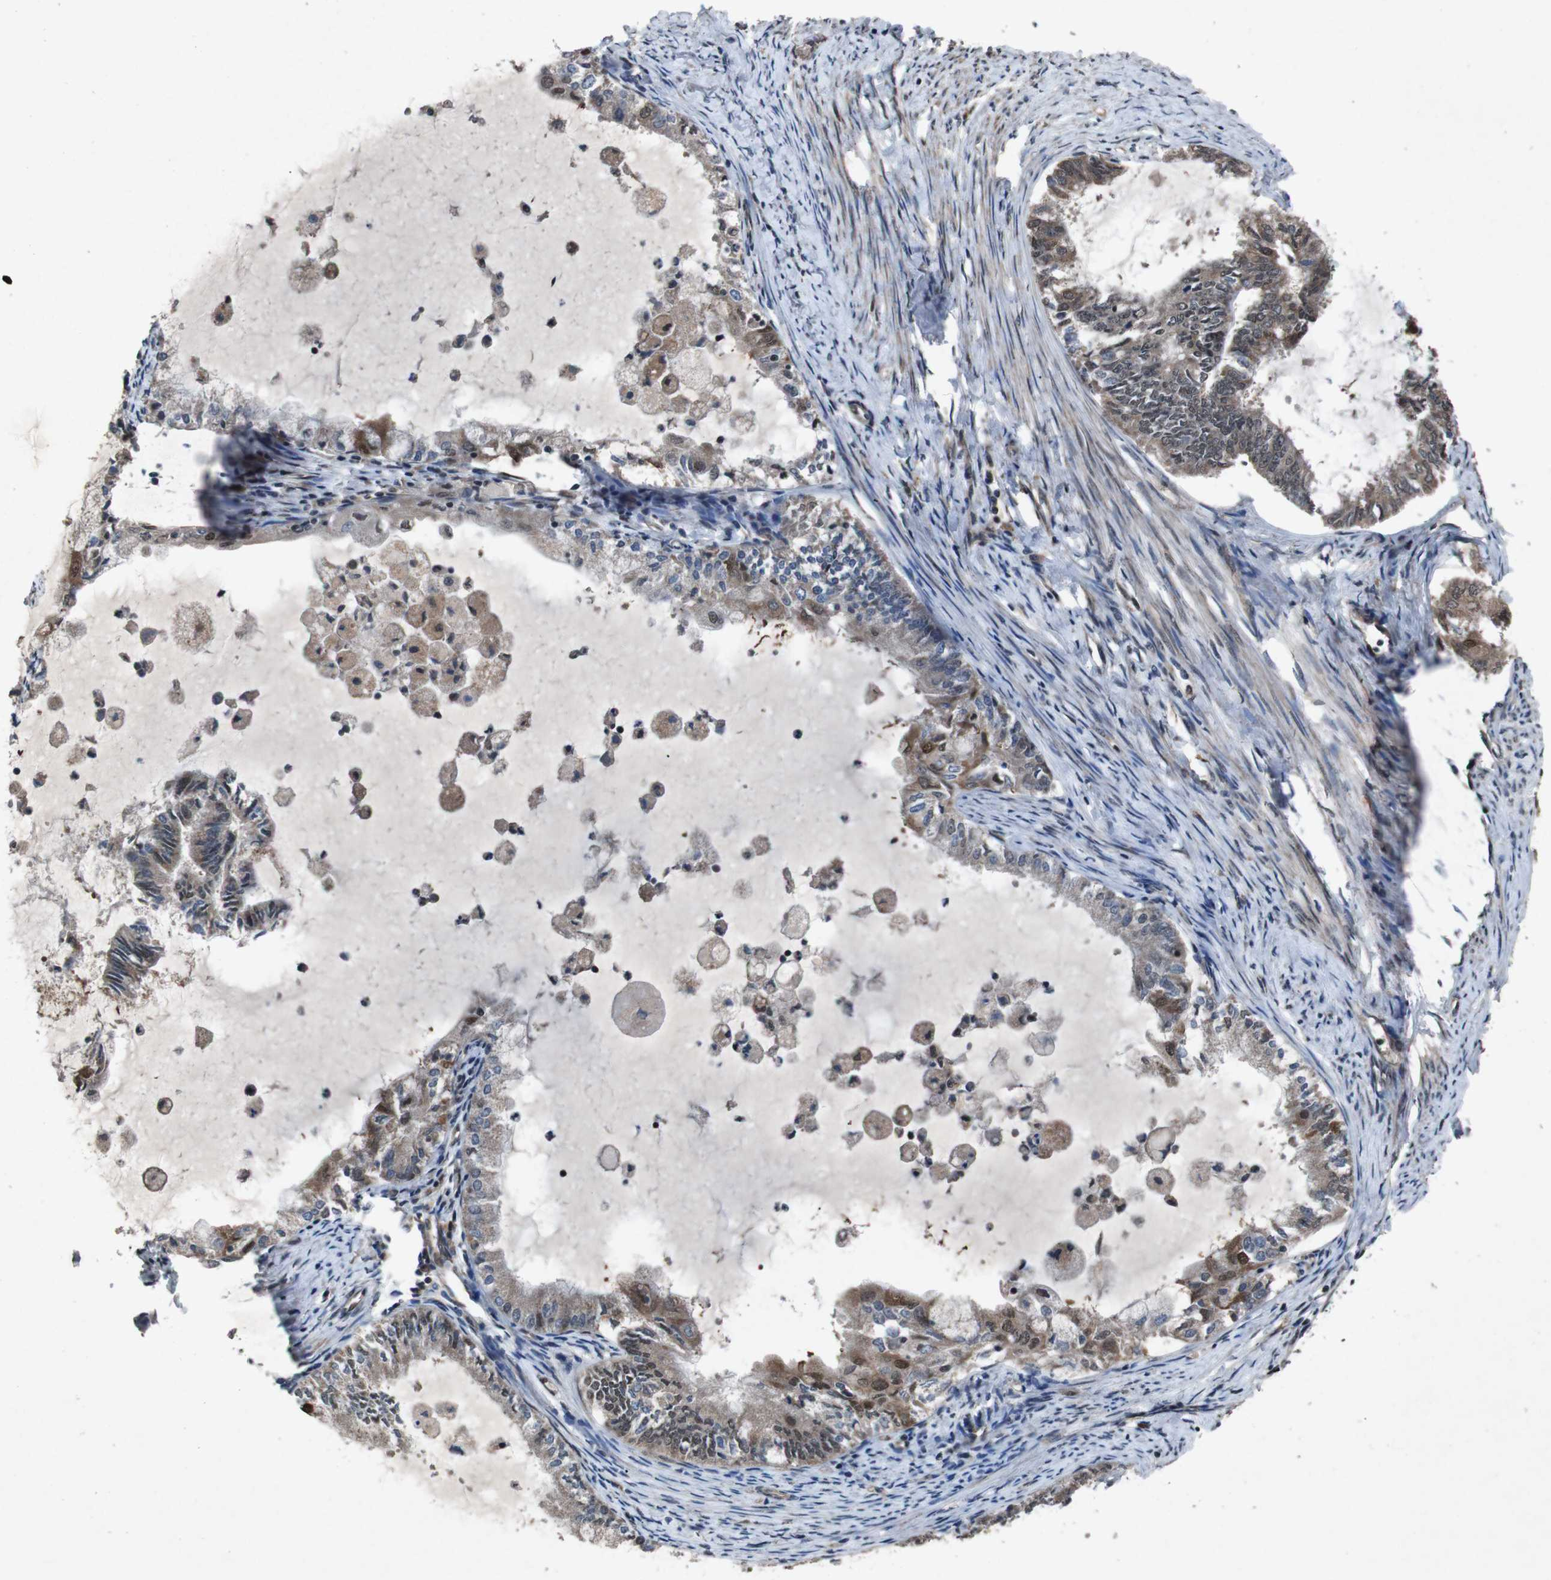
{"staining": {"intensity": "moderate", "quantity": ">75%", "location": "cytoplasmic/membranous,nuclear"}, "tissue": "endometrial cancer", "cell_type": "Tumor cells", "image_type": "cancer", "snomed": [{"axis": "morphology", "description": "Adenocarcinoma, NOS"}, {"axis": "topography", "description": "Endometrium"}], "caption": "Adenocarcinoma (endometrial) was stained to show a protein in brown. There is medium levels of moderate cytoplasmic/membranous and nuclear positivity in approximately >75% of tumor cells.", "gene": "SOCS1", "patient": {"sex": "female", "age": 86}}